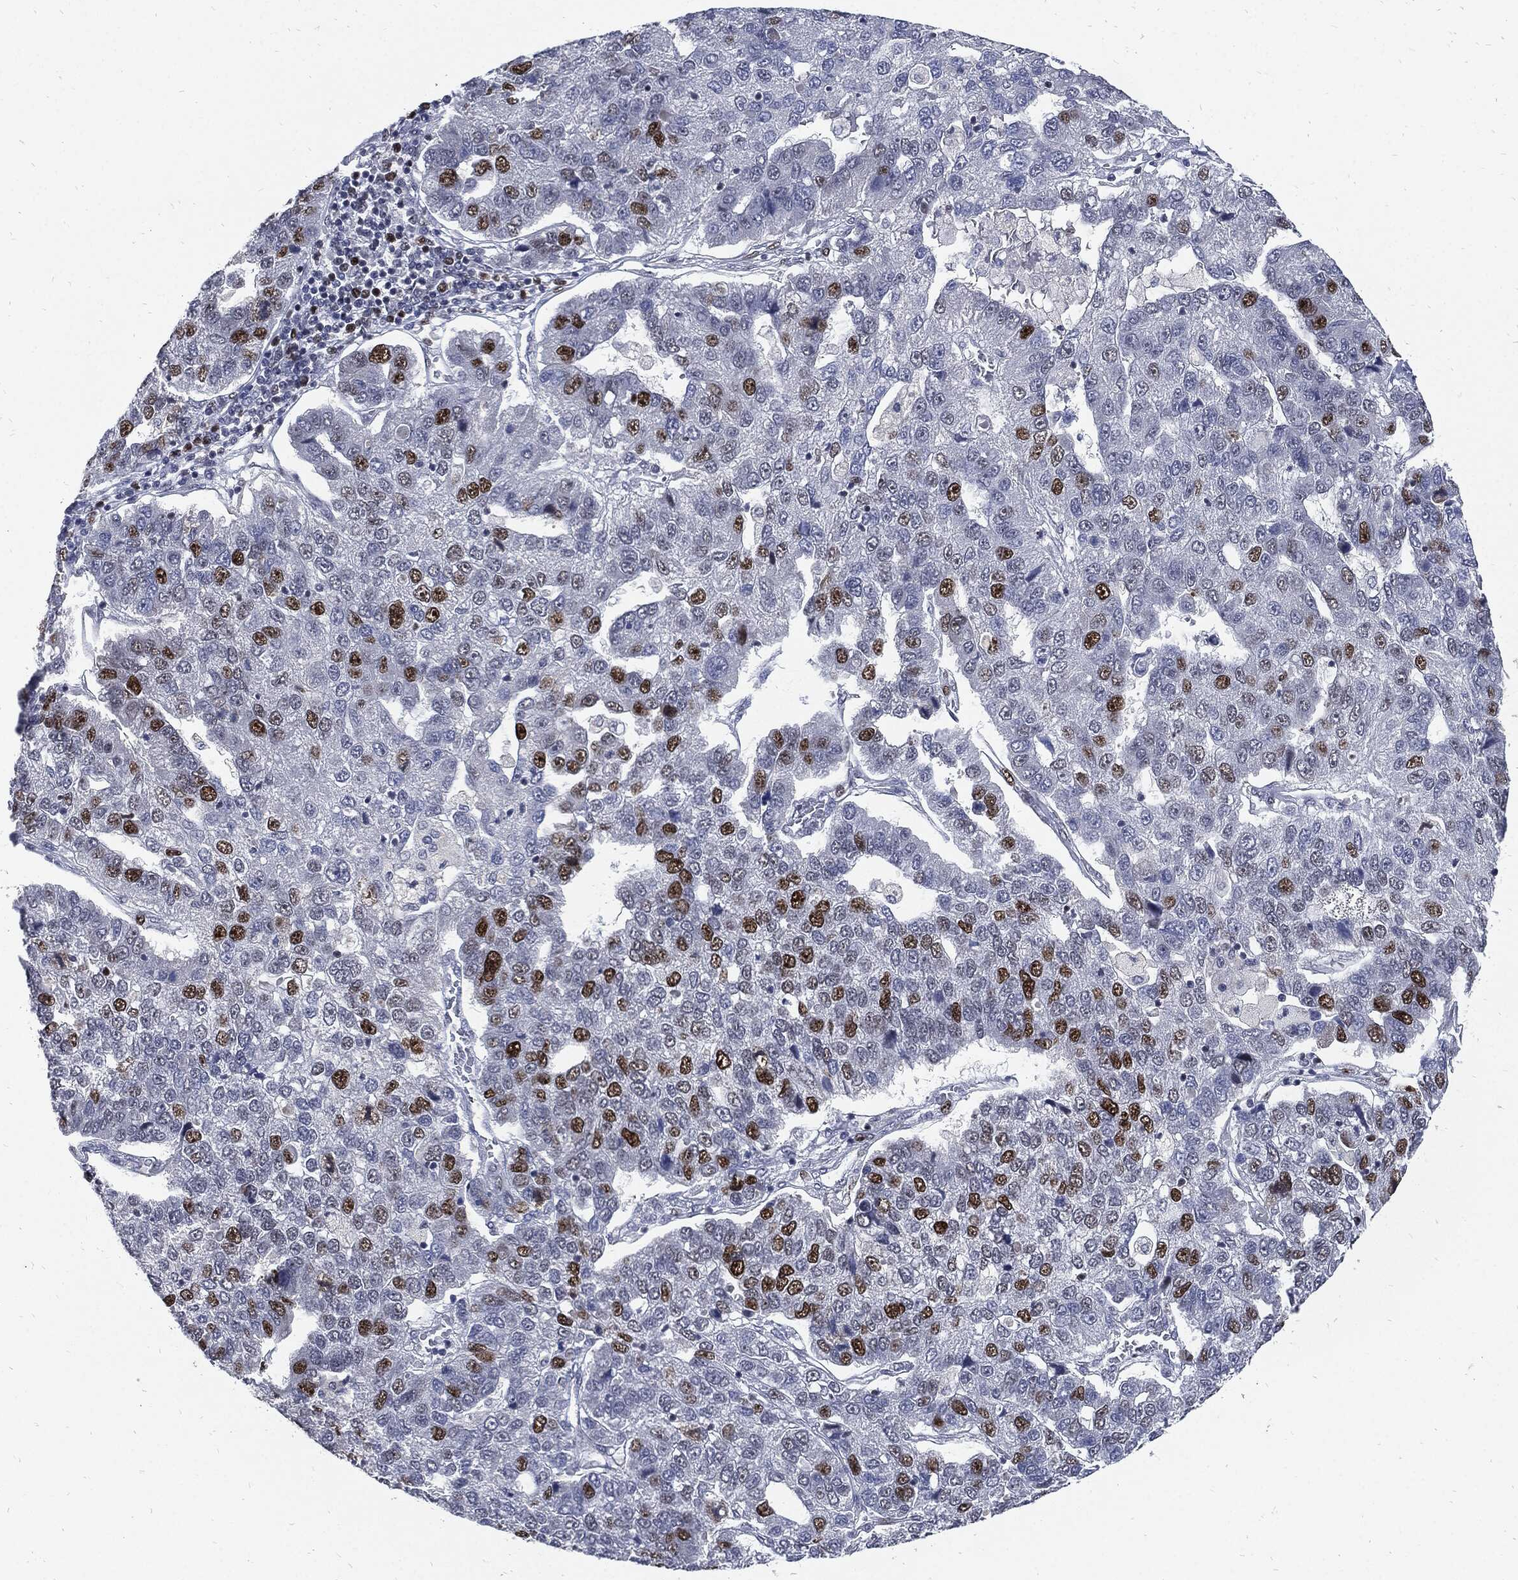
{"staining": {"intensity": "strong", "quantity": "<25%", "location": "nuclear"}, "tissue": "pancreatic cancer", "cell_type": "Tumor cells", "image_type": "cancer", "snomed": [{"axis": "morphology", "description": "Adenocarcinoma, NOS"}, {"axis": "topography", "description": "Pancreas"}], "caption": "Human pancreatic cancer (adenocarcinoma) stained with a protein marker exhibits strong staining in tumor cells.", "gene": "NBN", "patient": {"sex": "female", "age": 61}}